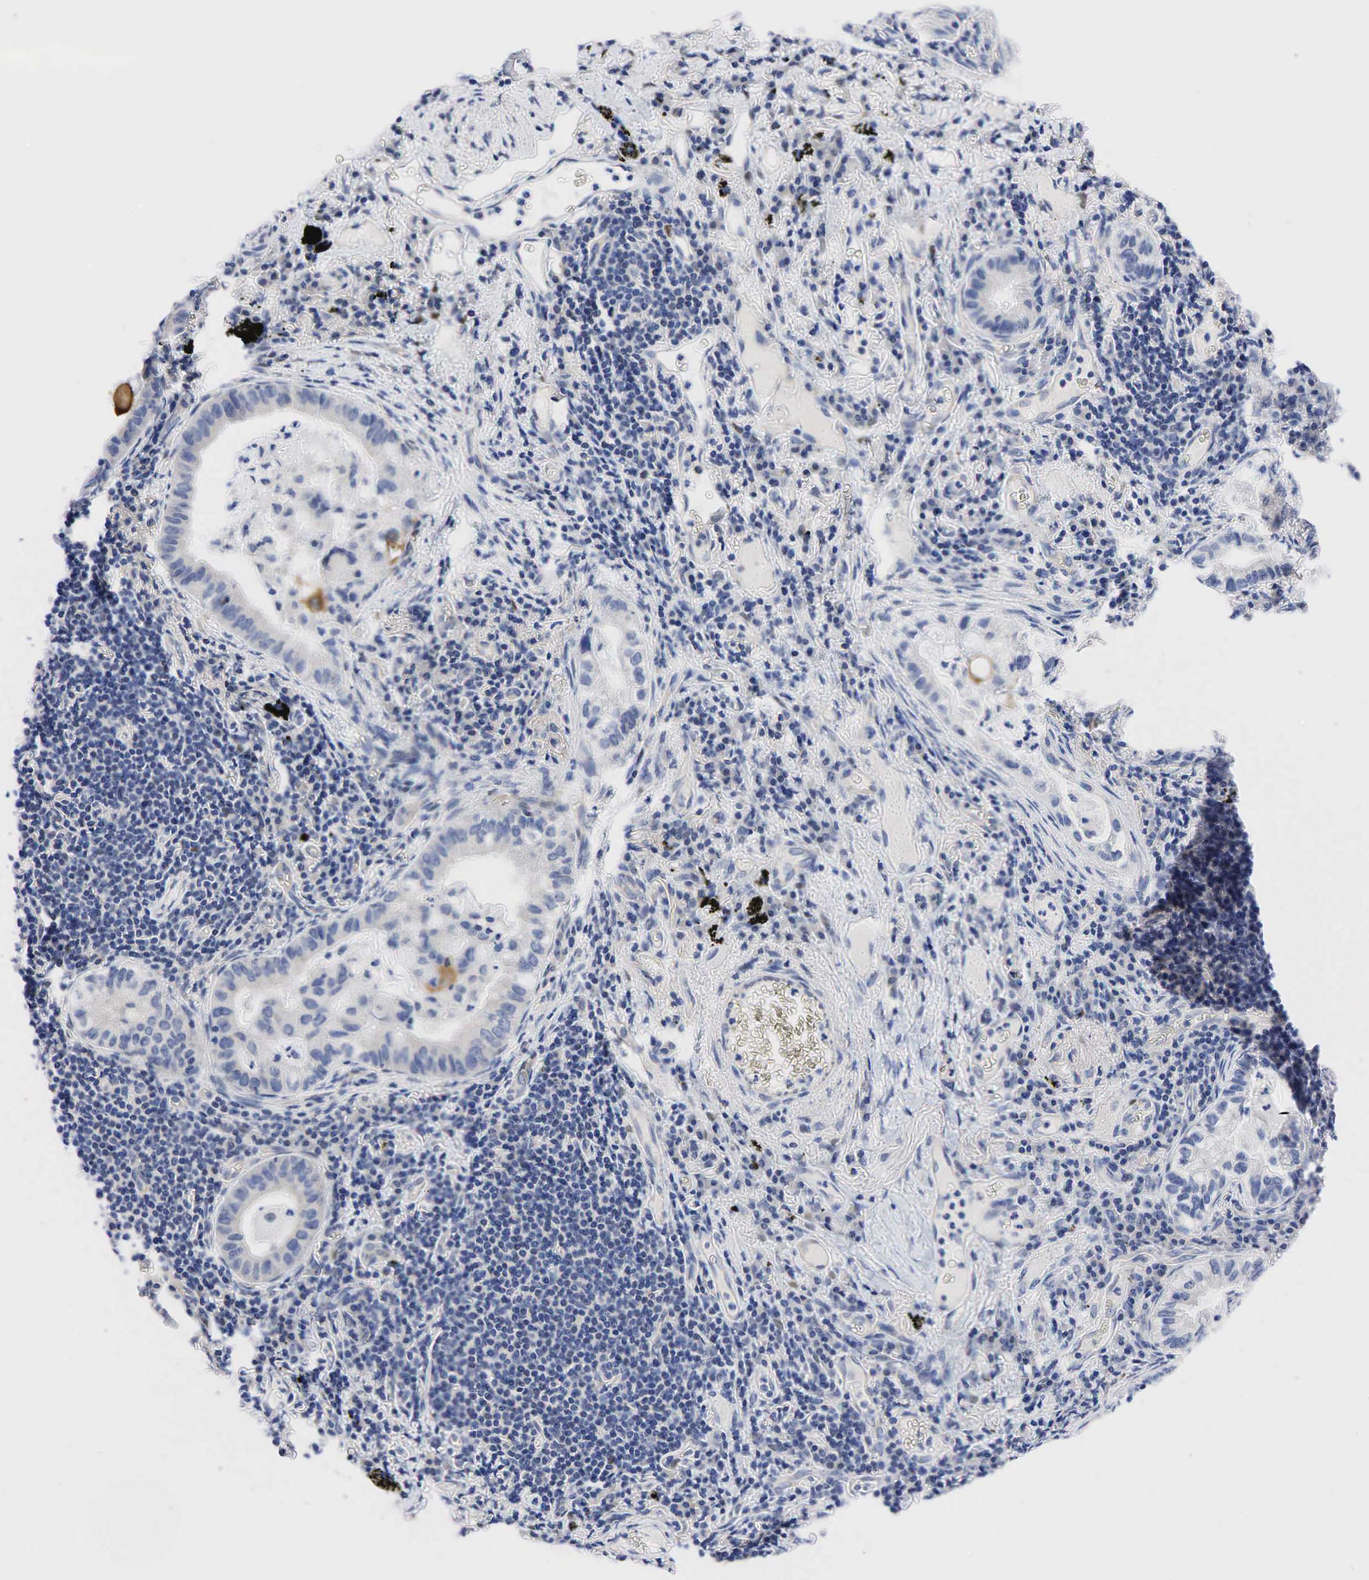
{"staining": {"intensity": "negative", "quantity": "none", "location": "none"}, "tissue": "lung cancer", "cell_type": "Tumor cells", "image_type": "cancer", "snomed": [{"axis": "morphology", "description": "Adenocarcinoma, NOS"}, {"axis": "topography", "description": "Lung"}], "caption": "An image of lung cancer (adenocarcinoma) stained for a protein reveals no brown staining in tumor cells.", "gene": "PGR", "patient": {"sex": "female", "age": 50}}